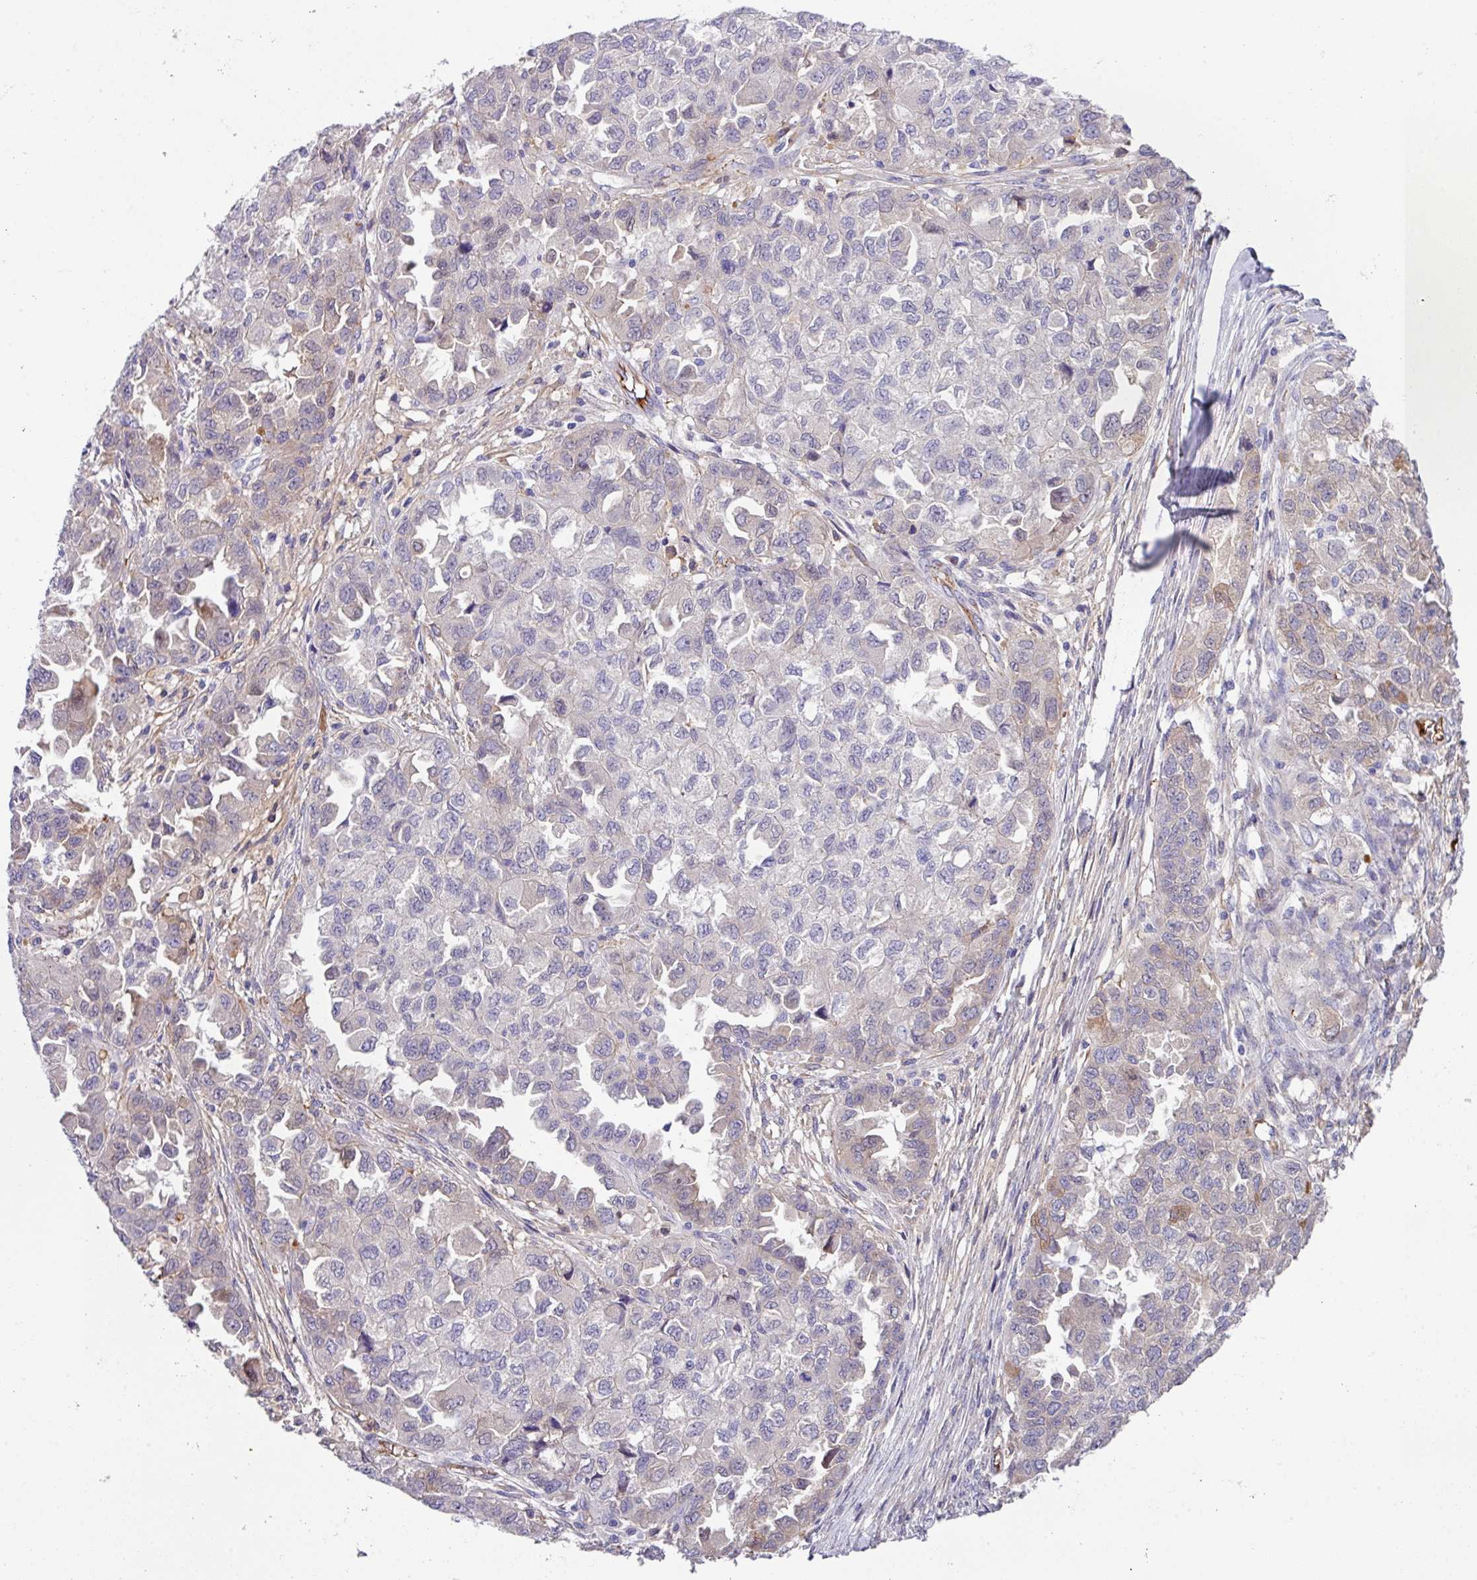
{"staining": {"intensity": "moderate", "quantity": "<25%", "location": "cytoplasmic/membranous"}, "tissue": "ovarian cancer", "cell_type": "Tumor cells", "image_type": "cancer", "snomed": [{"axis": "morphology", "description": "Cystadenocarcinoma, serous, NOS"}, {"axis": "topography", "description": "Ovary"}], "caption": "This is a photomicrograph of immunohistochemistry staining of ovarian serous cystadenocarcinoma, which shows moderate staining in the cytoplasmic/membranous of tumor cells.", "gene": "DNAL1", "patient": {"sex": "female", "age": 84}}